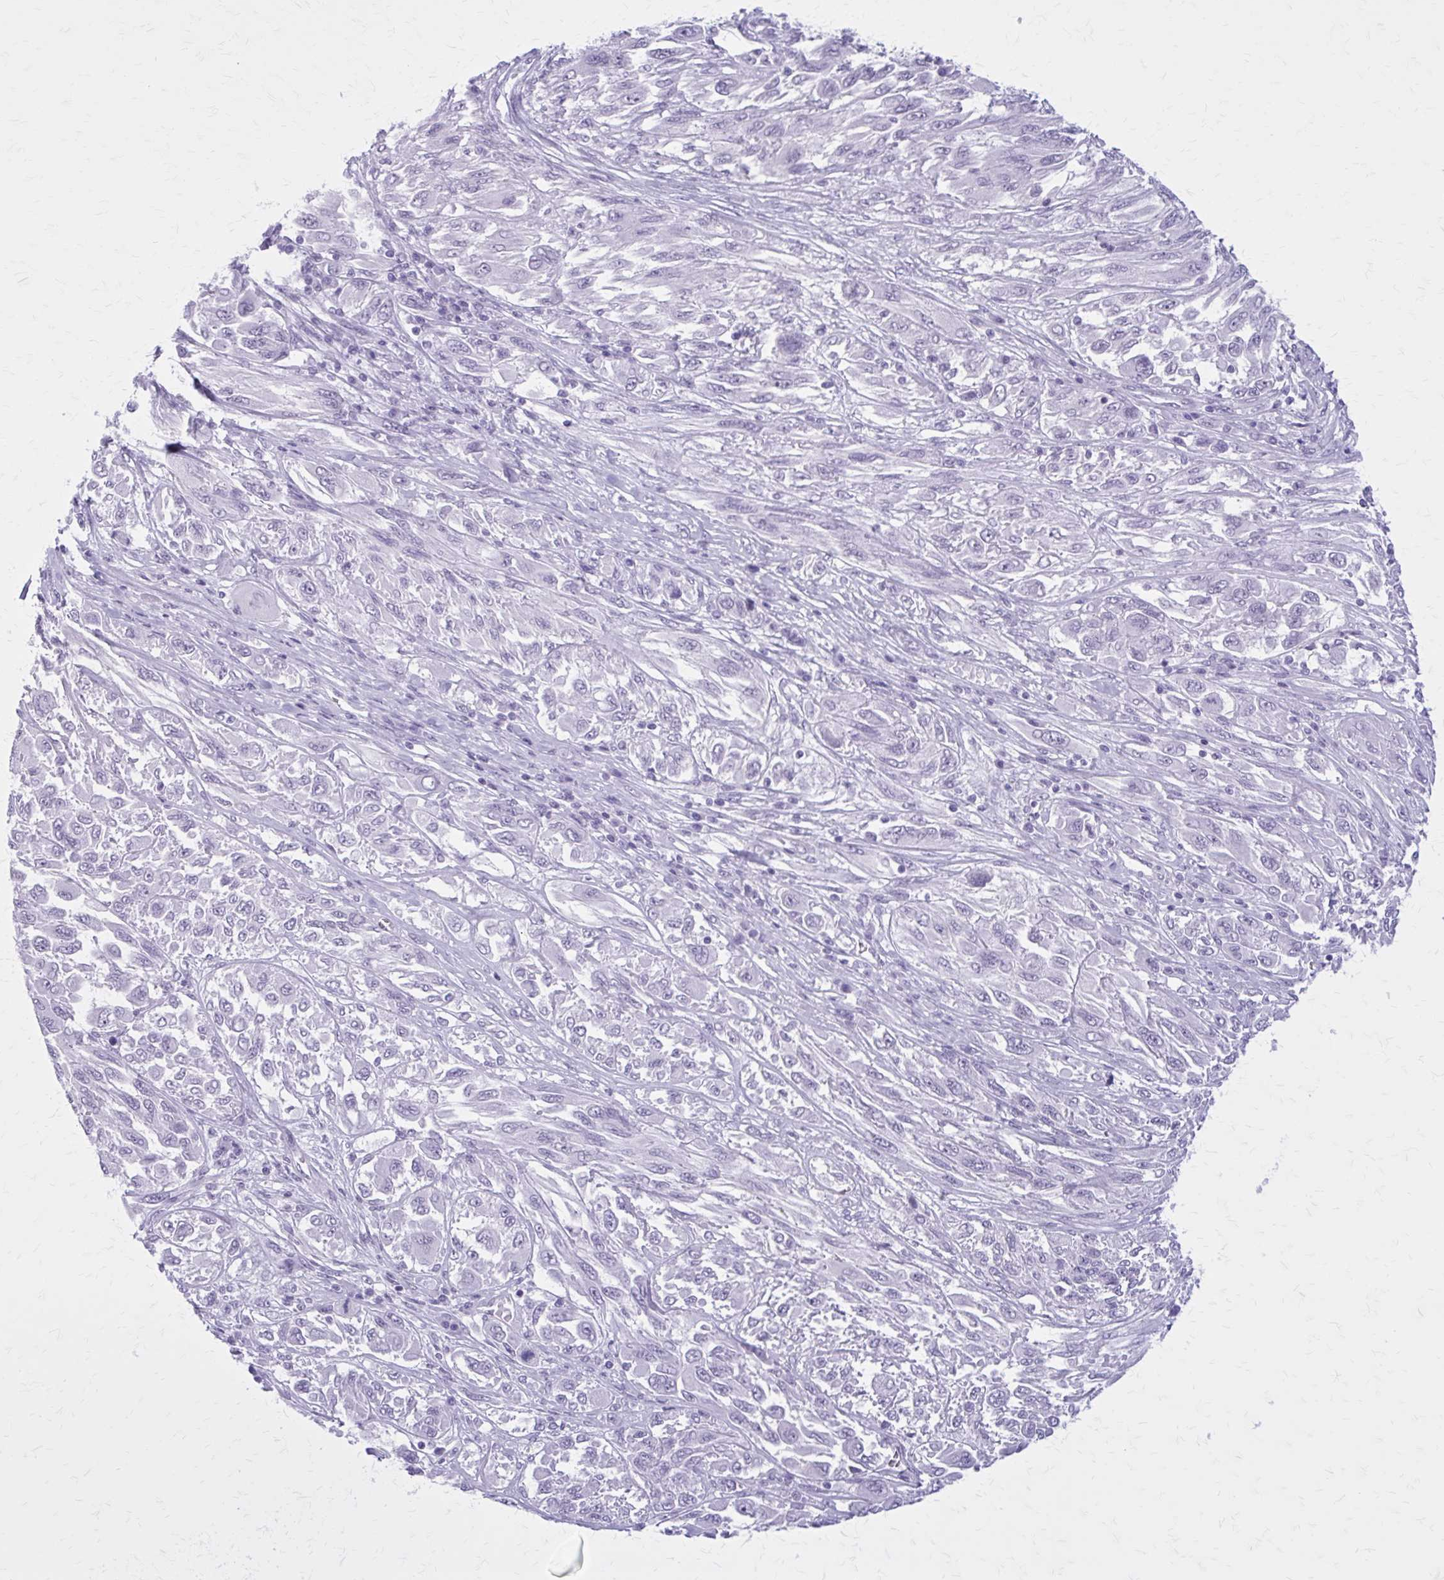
{"staining": {"intensity": "negative", "quantity": "none", "location": "none"}, "tissue": "melanoma", "cell_type": "Tumor cells", "image_type": "cancer", "snomed": [{"axis": "morphology", "description": "Malignant melanoma, NOS"}, {"axis": "topography", "description": "Skin"}], "caption": "DAB (3,3'-diaminobenzidine) immunohistochemical staining of malignant melanoma shows no significant positivity in tumor cells.", "gene": "GAD1", "patient": {"sex": "female", "age": 91}}